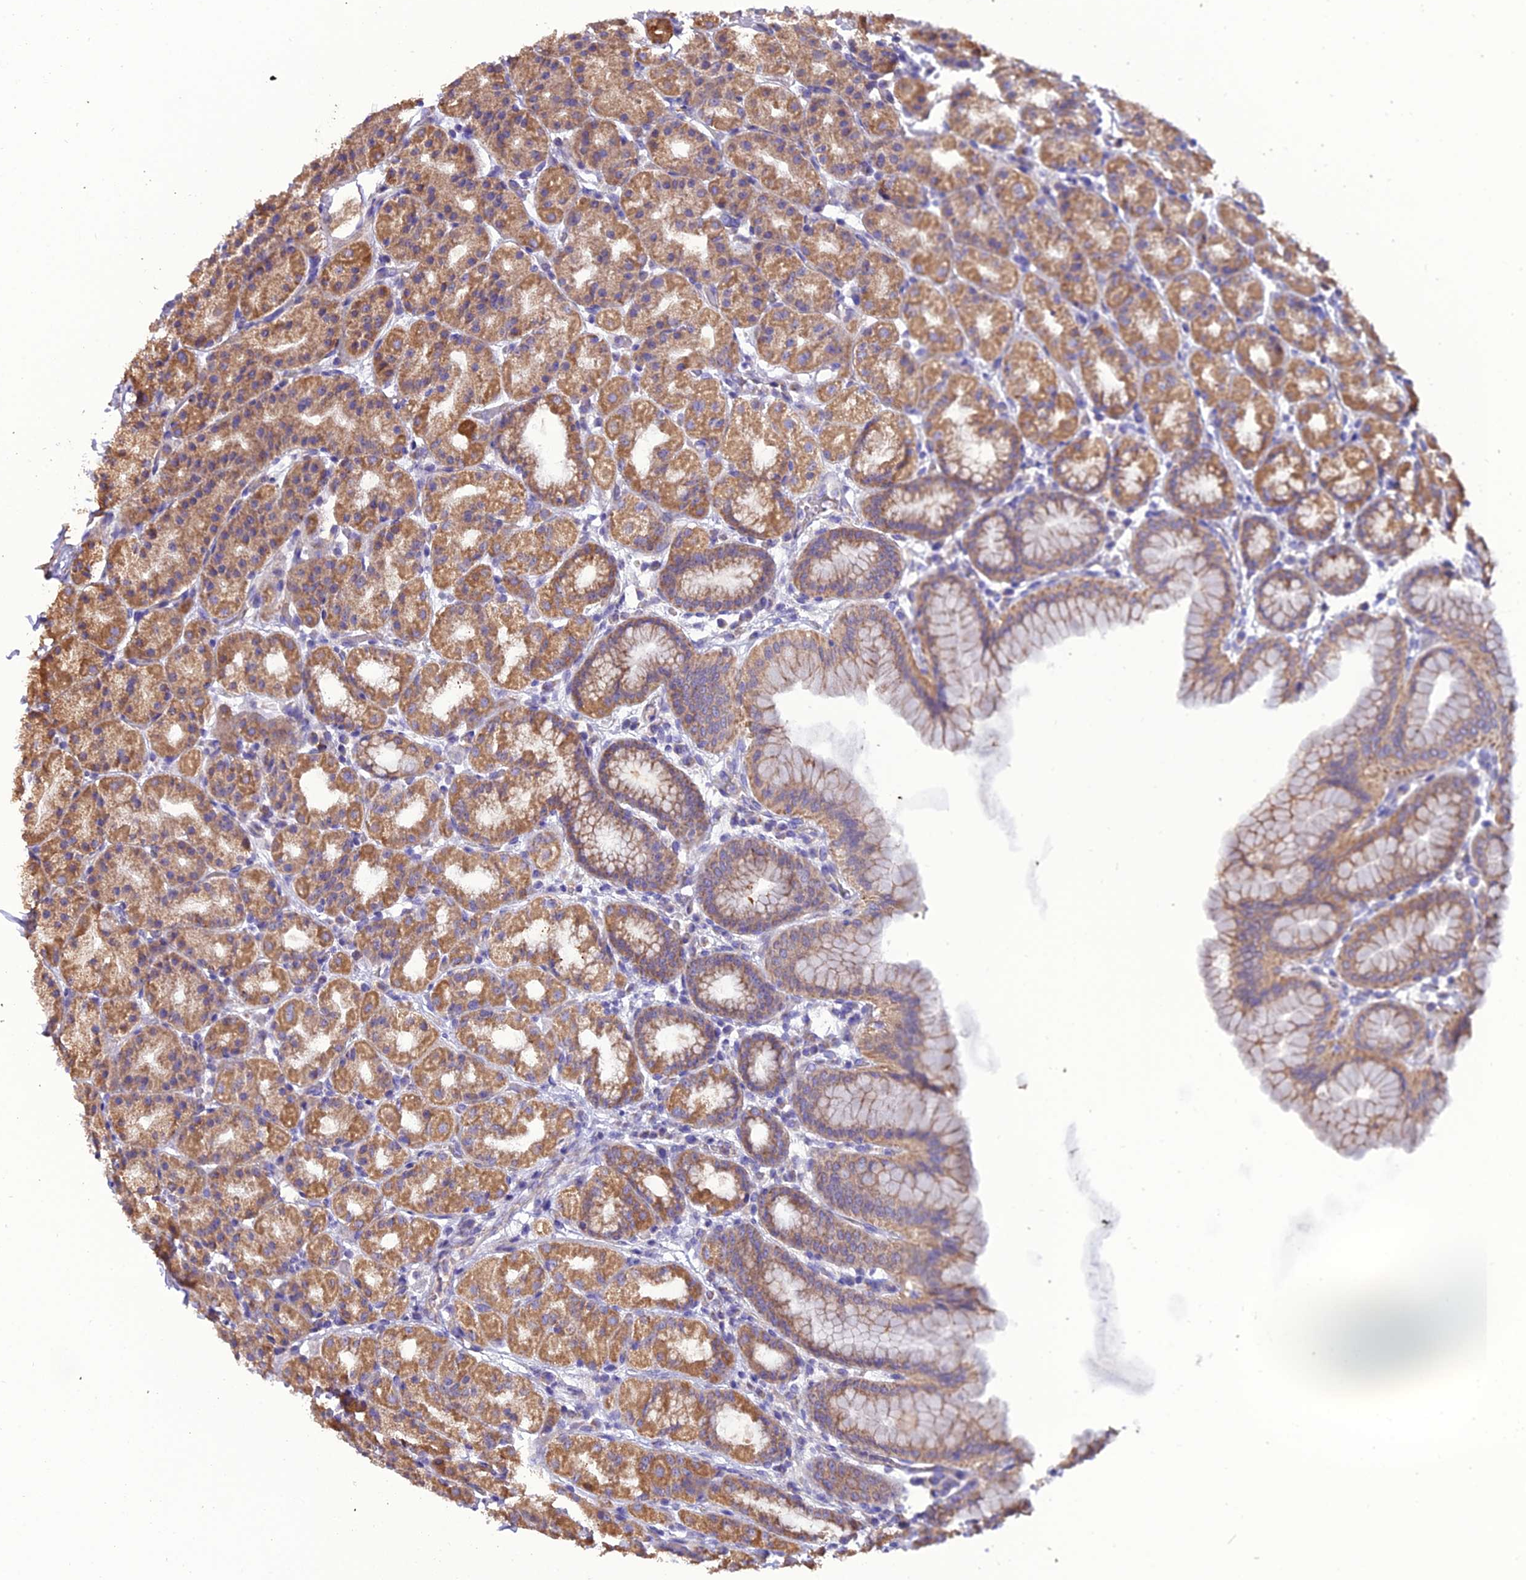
{"staining": {"intensity": "moderate", "quantity": ">75%", "location": "cytoplasmic/membranous"}, "tissue": "stomach", "cell_type": "Glandular cells", "image_type": "normal", "snomed": [{"axis": "morphology", "description": "Normal tissue, NOS"}, {"axis": "topography", "description": "Stomach, upper"}], "caption": "Immunohistochemical staining of unremarkable human stomach exhibits >75% levels of moderate cytoplasmic/membranous protein staining in approximately >75% of glandular cells. The protein is shown in brown color, while the nuclei are stained blue.", "gene": "GPD1", "patient": {"sex": "male", "age": 68}}